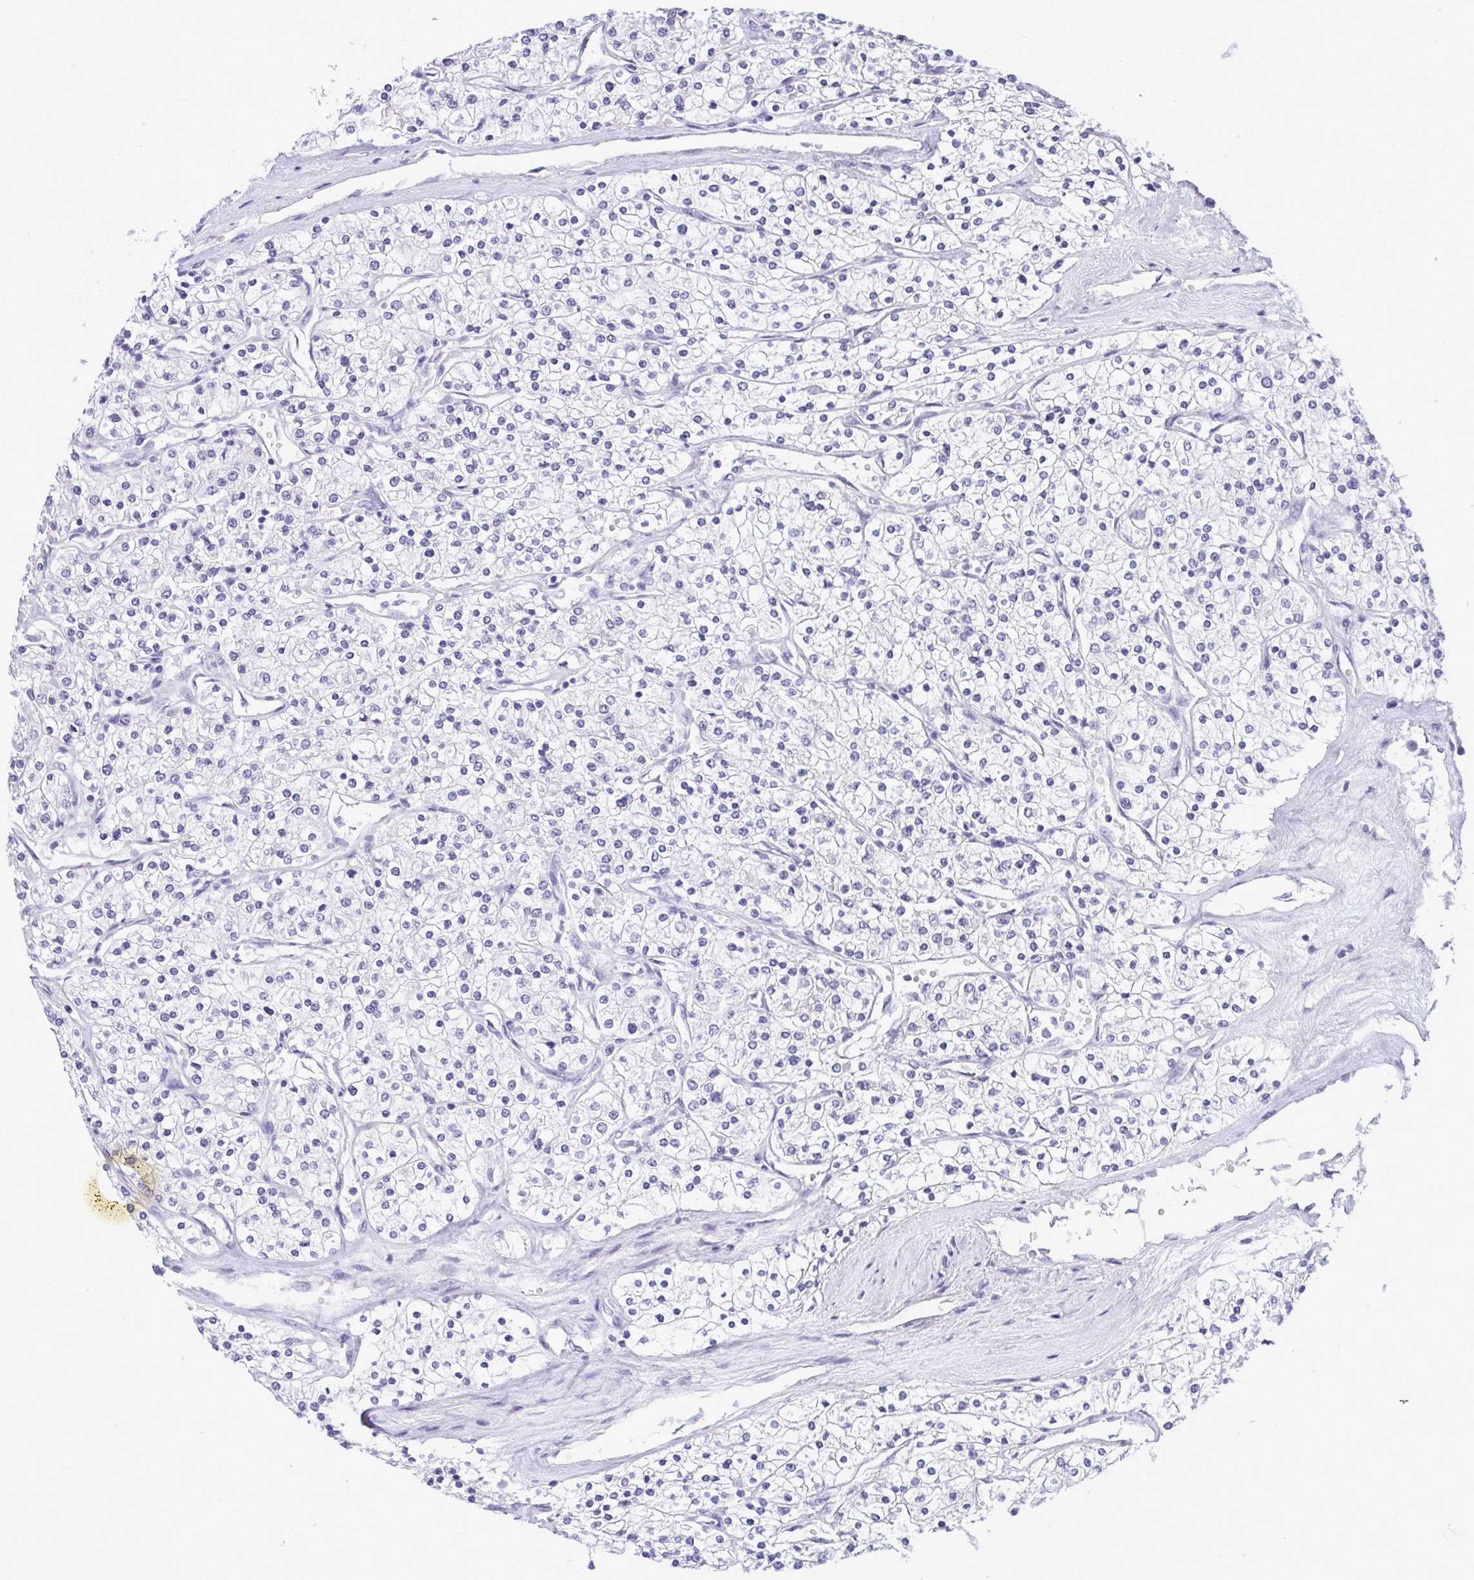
{"staining": {"intensity": "negative", "quantity": "none", "location": "none"}, "tissue": "renal cancer", "cell_type": "Tumor cells", "image_type": "cancer", "snomed": [{"axis": "morphology", "description": "Adenocarcinoma, NOS"}, {"axis": "topography", "description": "Kidney"}], "caption": "A micrograph of human adenocarcinoma (renal) is negative for staining in tumor cells.", "gene": "TEAD4", "patient": {"sex": "male", "age": 80}}